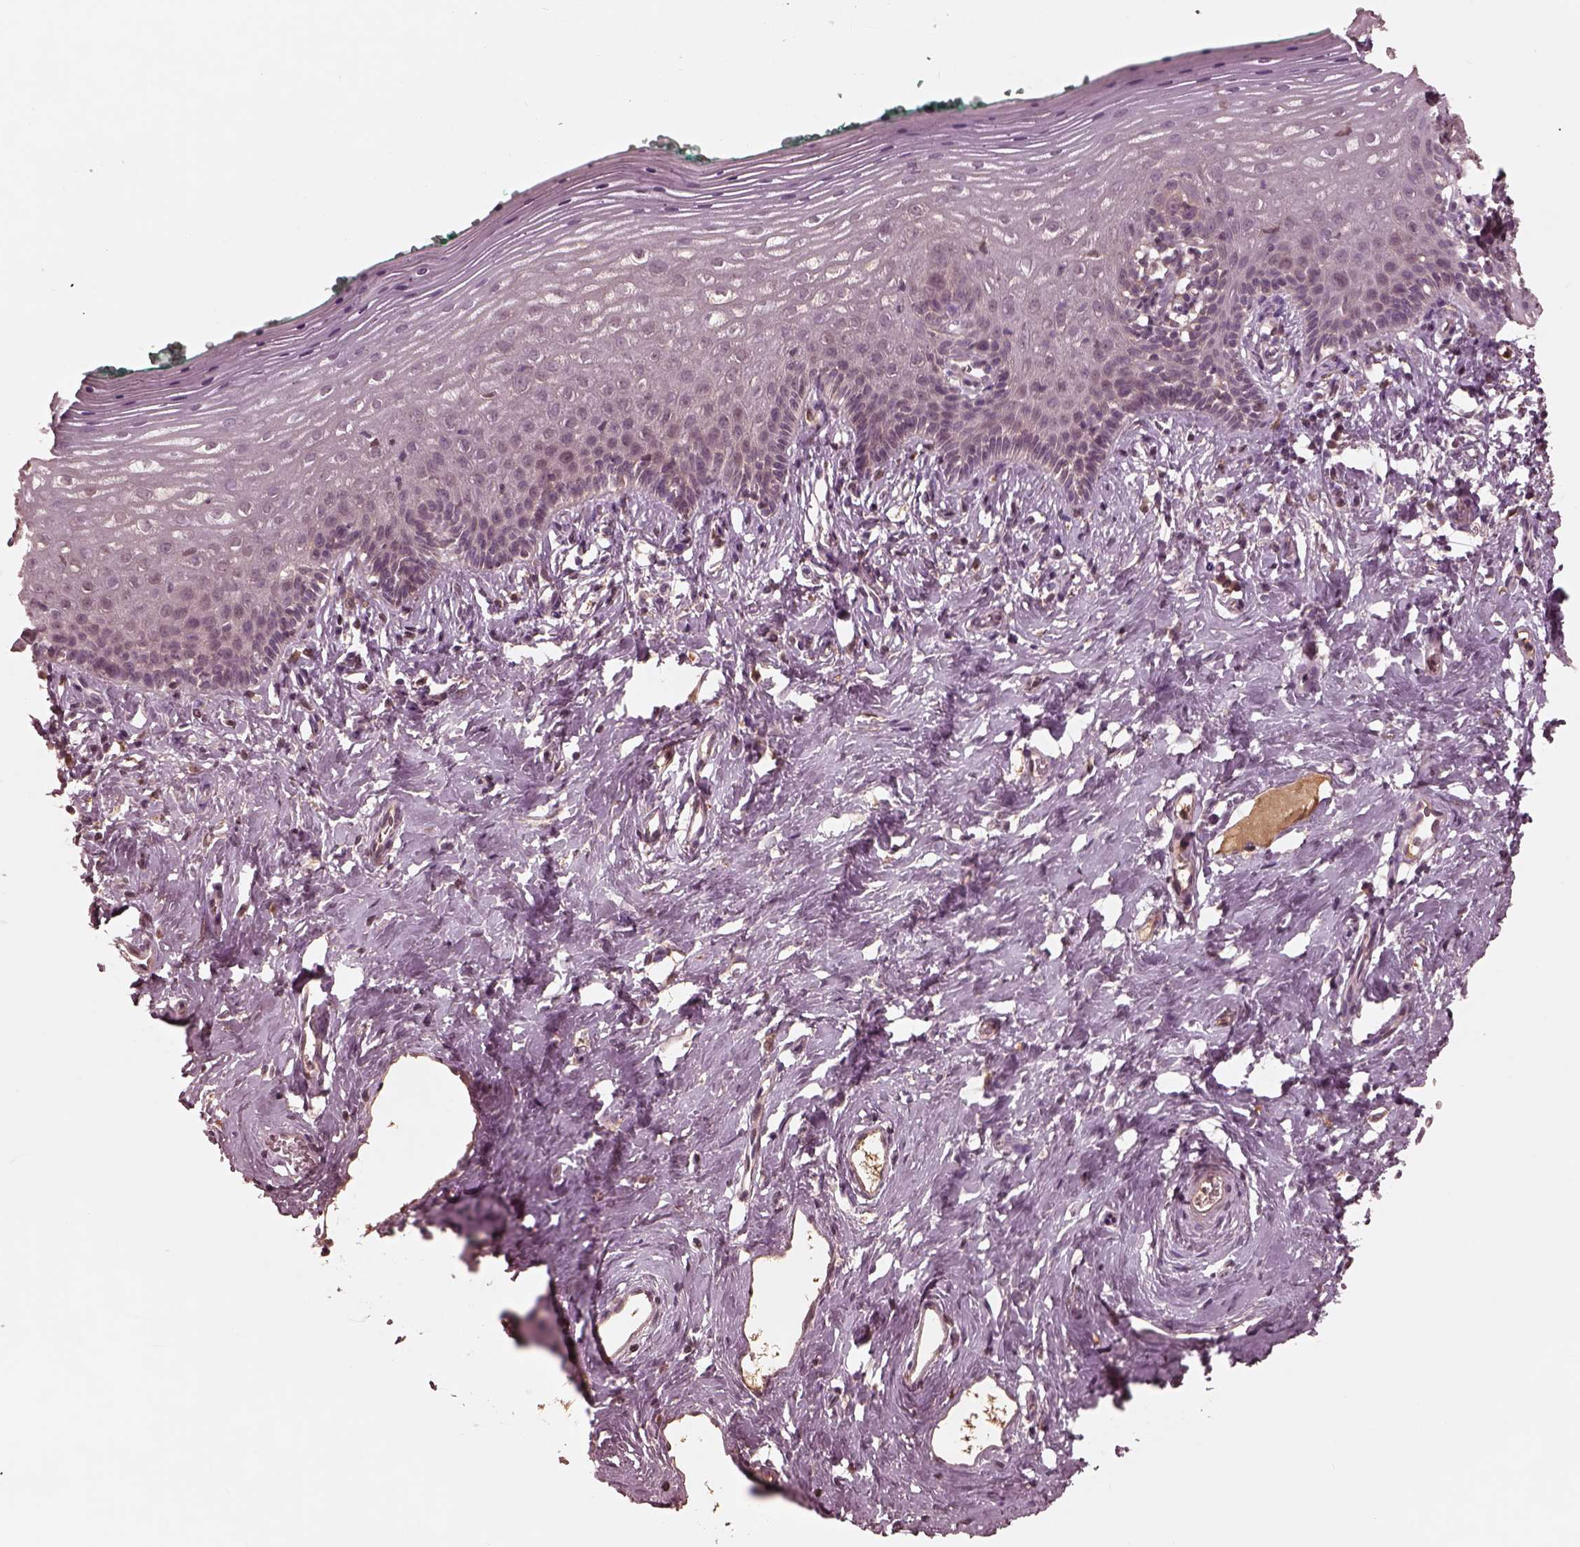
{"staining": {"intensity": "negative", "quantity": "none", "location": "none"}, "tissue": "vagina", "cell_type": "Squamous epithelial cells", "image_type": "normal", "snomed": [{"axis": "morphology", "description": "Normal tissue, NOS"}, {"axis": "topography", "description": "Vagina"}], "caption": "DAB (3,3'-diaminobenzidine) immunohistochemical staining of benign vagina reveals no significant staining in squamous epithelial cells. (DAB (3,3'-diaminobenzidine) IHC with hematoxylin counter stain).", "gene": "TF", "patient": {"sex": "female", "age": 42}}